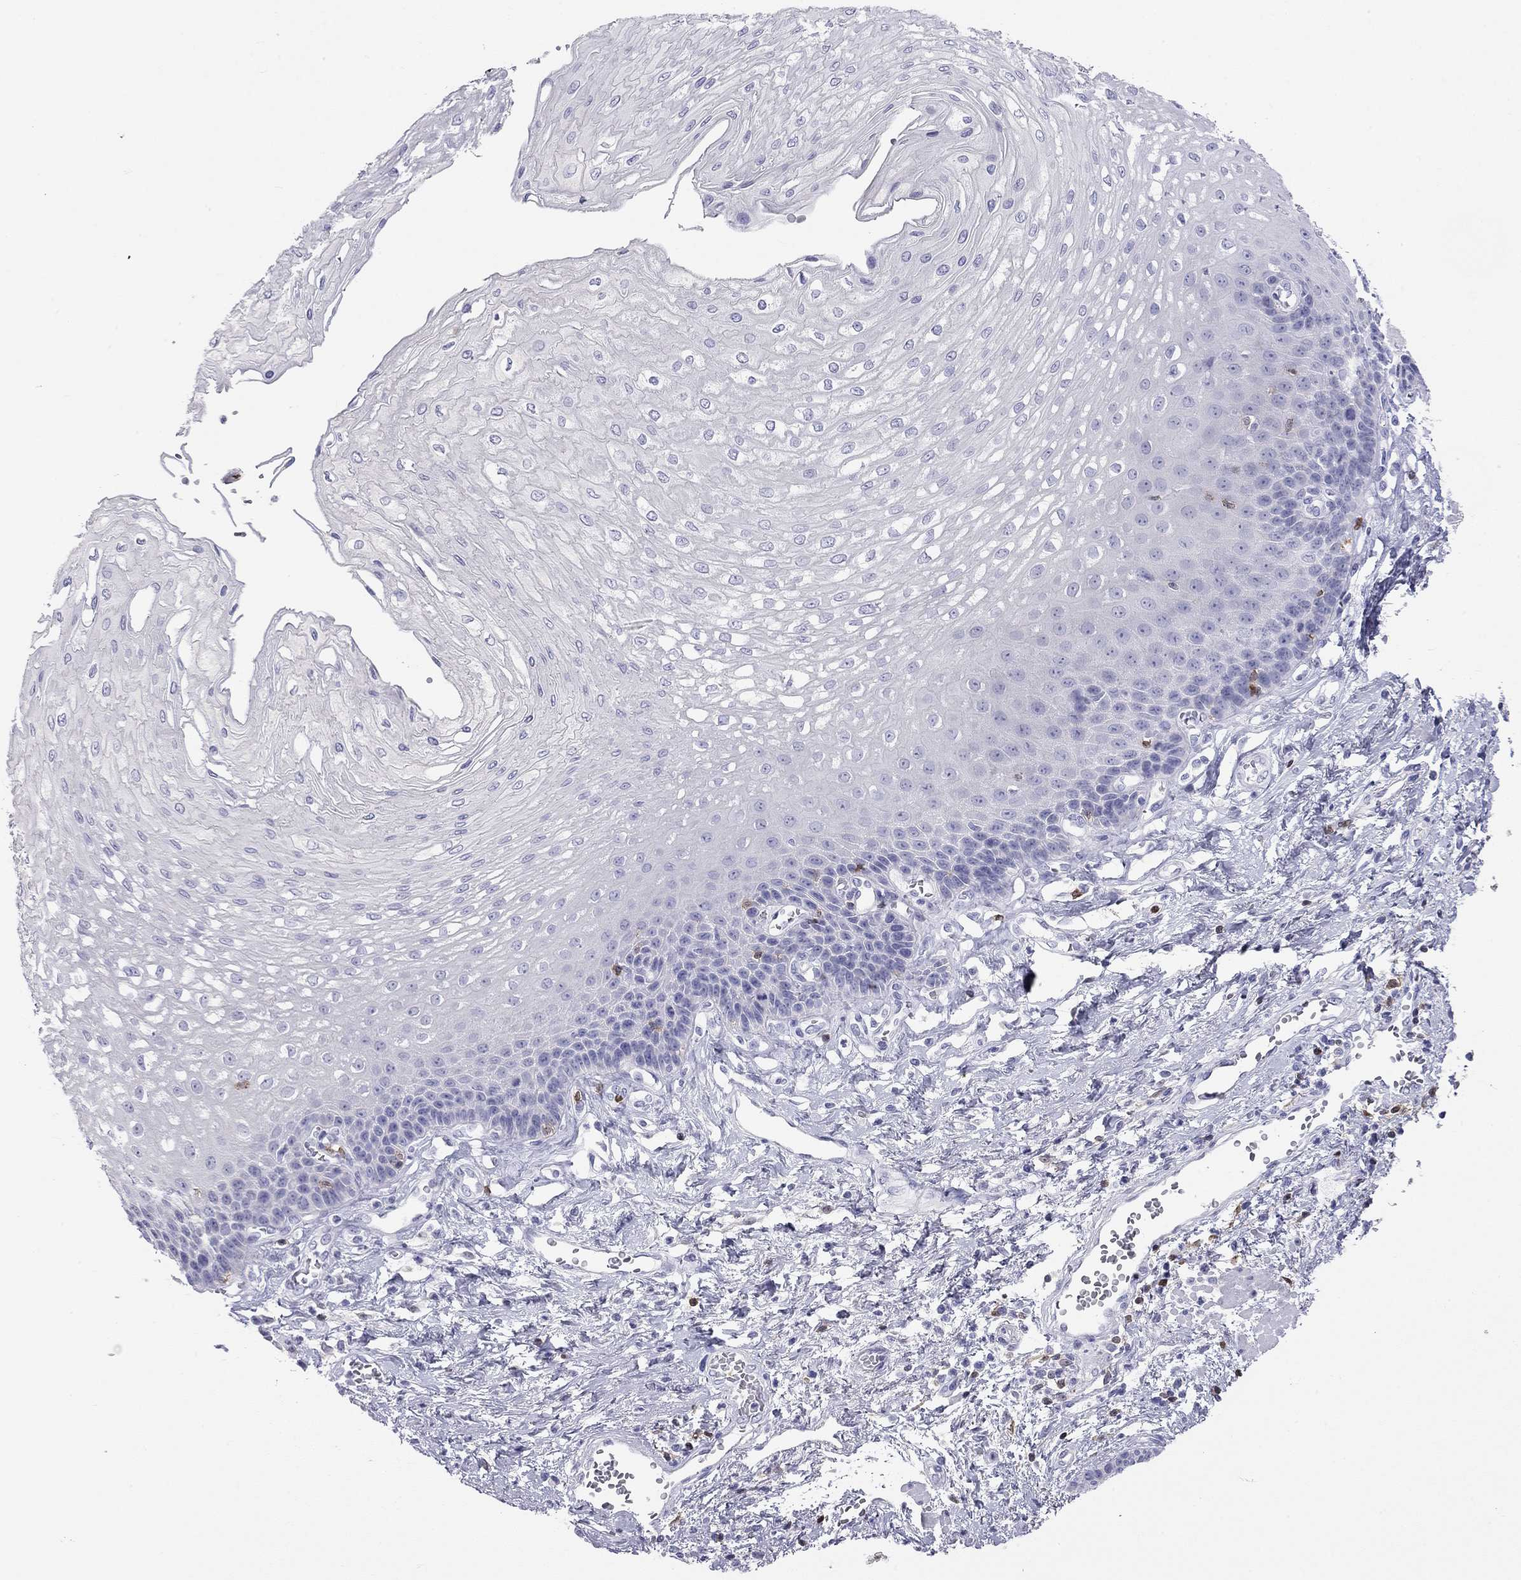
{"staining": {"intensity": "negative", "quantity": "none", "location": "none"}, "tissue": "esophagus", "cell_type": "Squamous epithelial cells", "image_type": "normal", "snomed": [{"axis": "morphology", "description": "Normal tissue, NOS"}, {"axis": "topography", "description": "Esophagus"}], "caption": "Photomicrograph shows no significant protein expression in squamous epithelial cells of normal esophagus. (DAB IHC with hematoxylin counter stain).", "gene": "SH2D2A", "patient": {"sex": "female", "age": 62}}